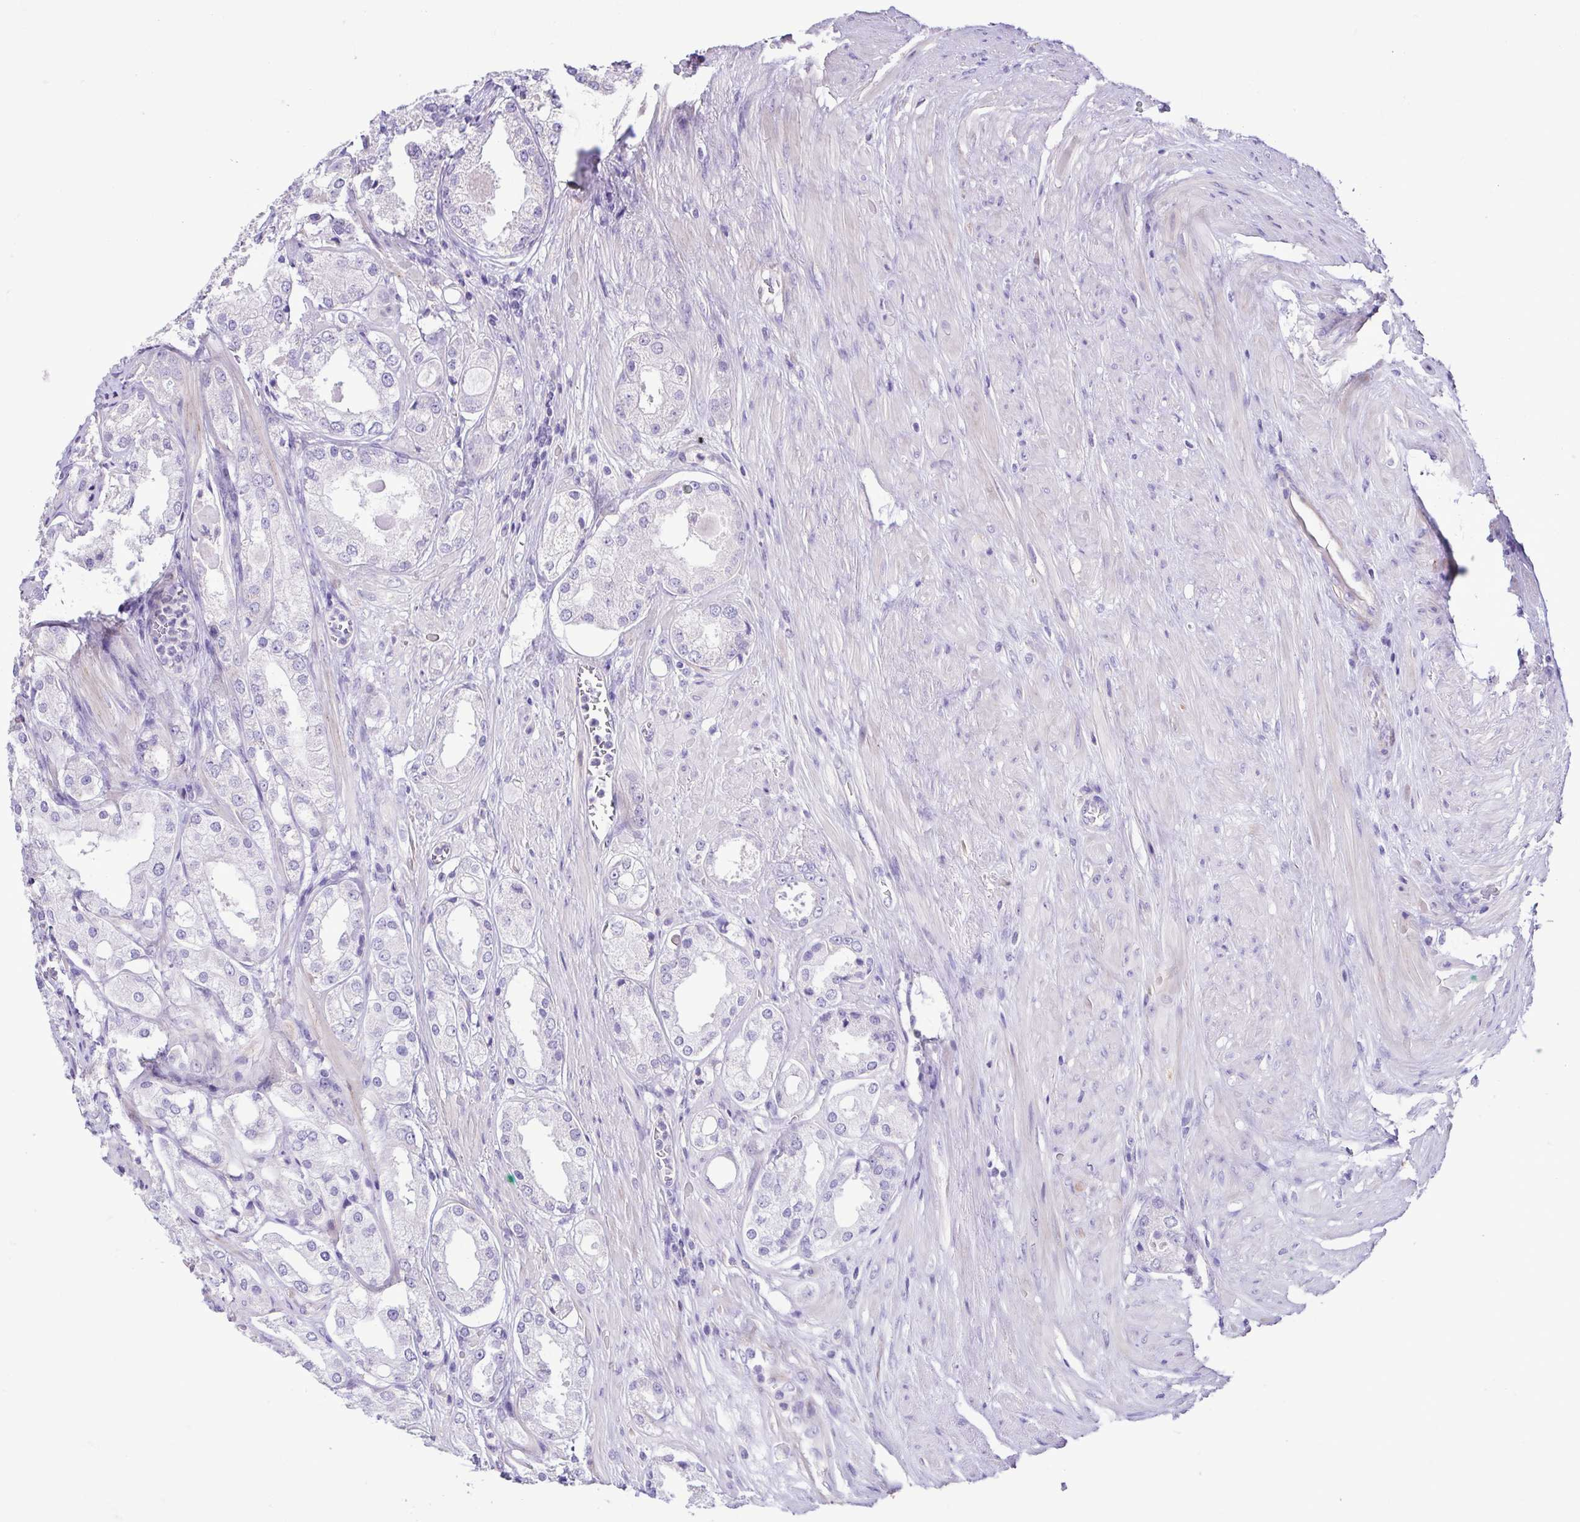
{"staining": {"intensity": "negative", "quantity": "none", "location": "none"}, "tissue": "prostate cancer", "cell_type": "Tumor cells", "image_type": "cancer", "snomed": [{"axis": "morphology", "description": "Adenocarcinoma, Low grade"}, {"axis": "topography", "description": "Prostate"}], "caption": "This is a histopathology image of immunohistochemistry staining of prostate low-grade adenocarcinoma, which shows no expression in tumor cells.", "gene": "PLA2G4E", "patient": {"sex": "male", "age": 68}}